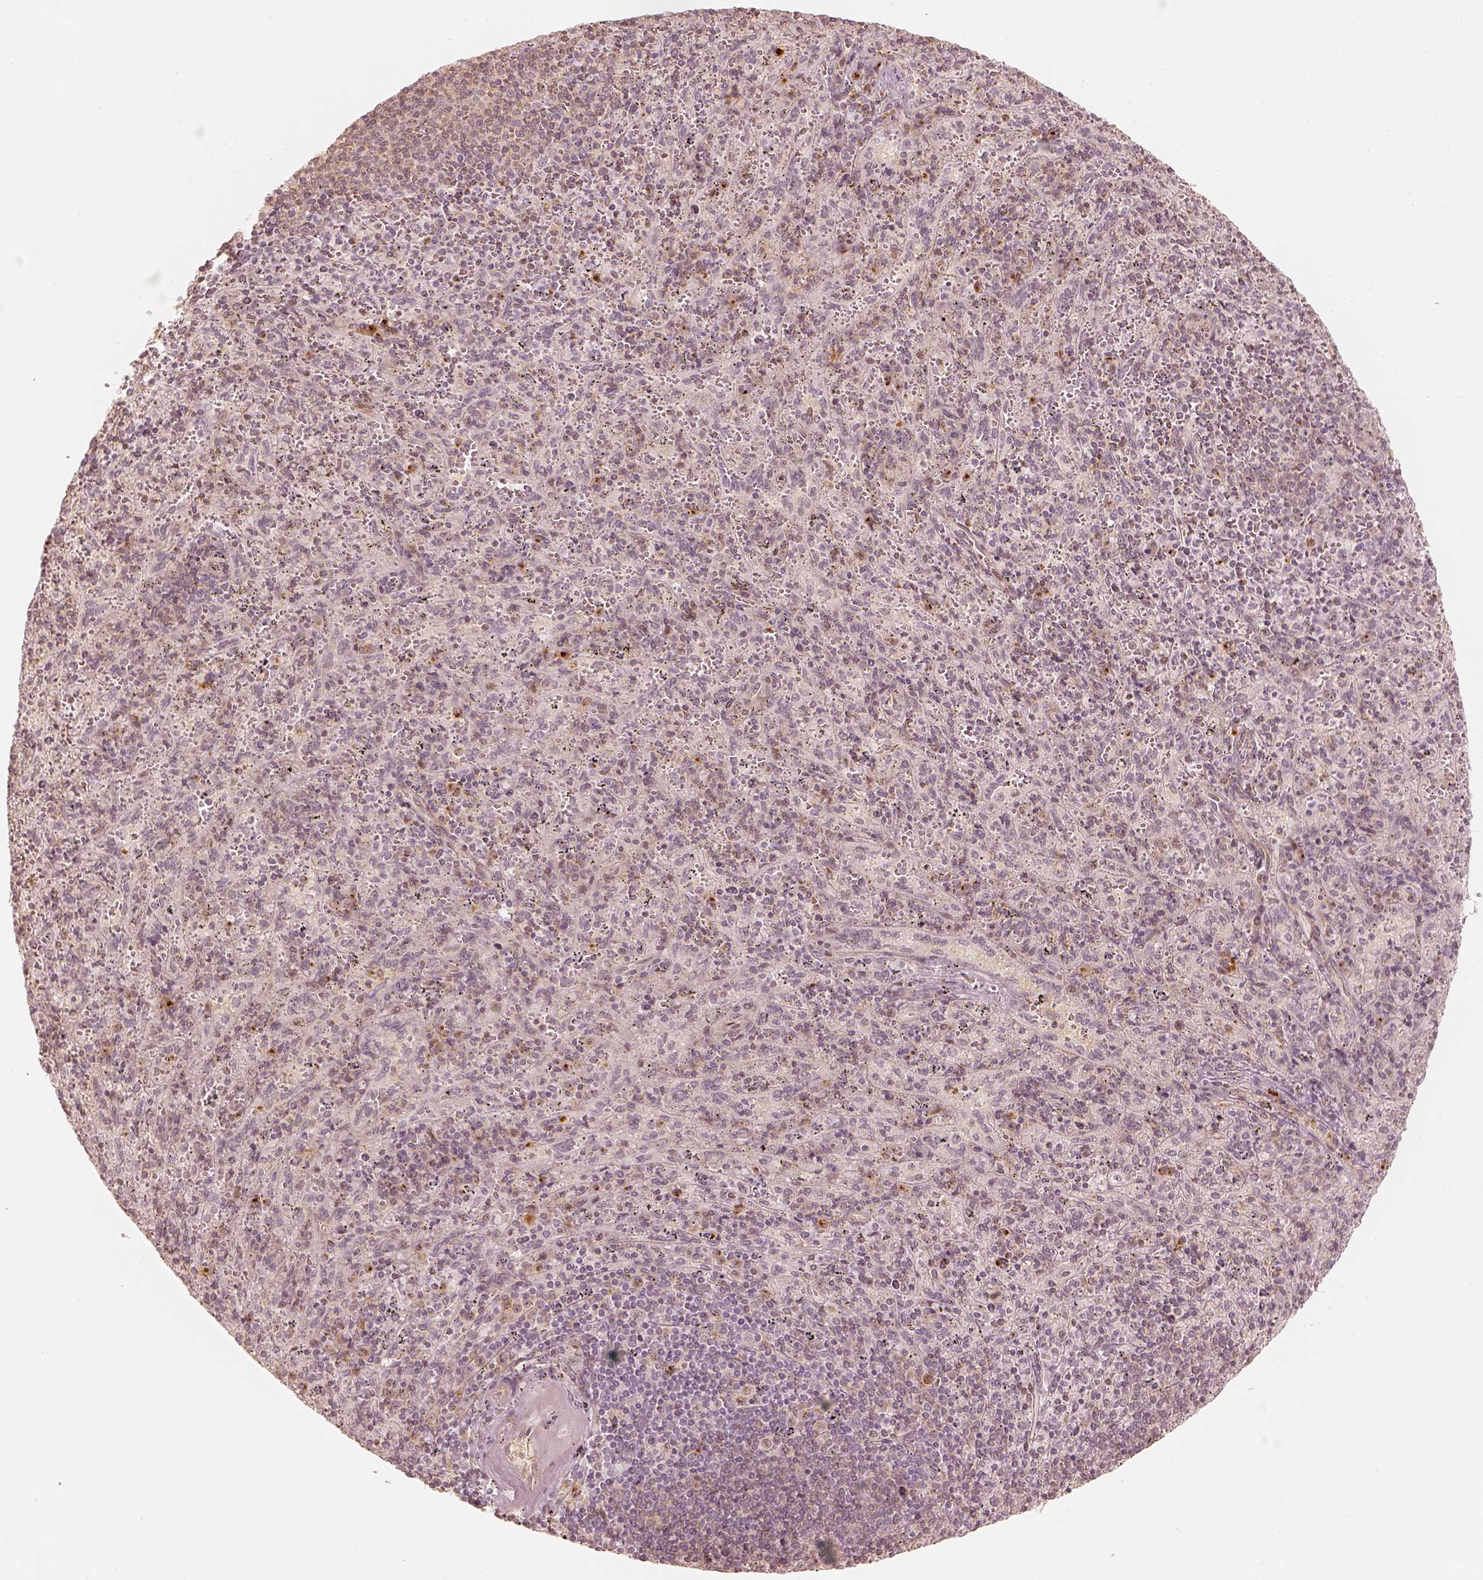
{"staining": {"intensity": "weak", "quantity": "<25%", "location": "cytoplasmic/membranous"}, "tissue": "spleen", "cell_type": "Cells in red pulp", "image_type": "normal", "snomed": [{"axis": "morphology", "description": "Normal tissue, NOS"}, {"axis": "topography", "description": "Spleen"}], "caption": "IHC histopathology image of benign spleen: human spleen stained with DAB (3,3'-diaminobenzidine) demonstrates no significant protein staining in cells in red pulp. (Immunohistochemistry, brightfield microscopy, high magnification).", "gene": "GORASP2", "patient": {"sex": "male", "age": 57}}